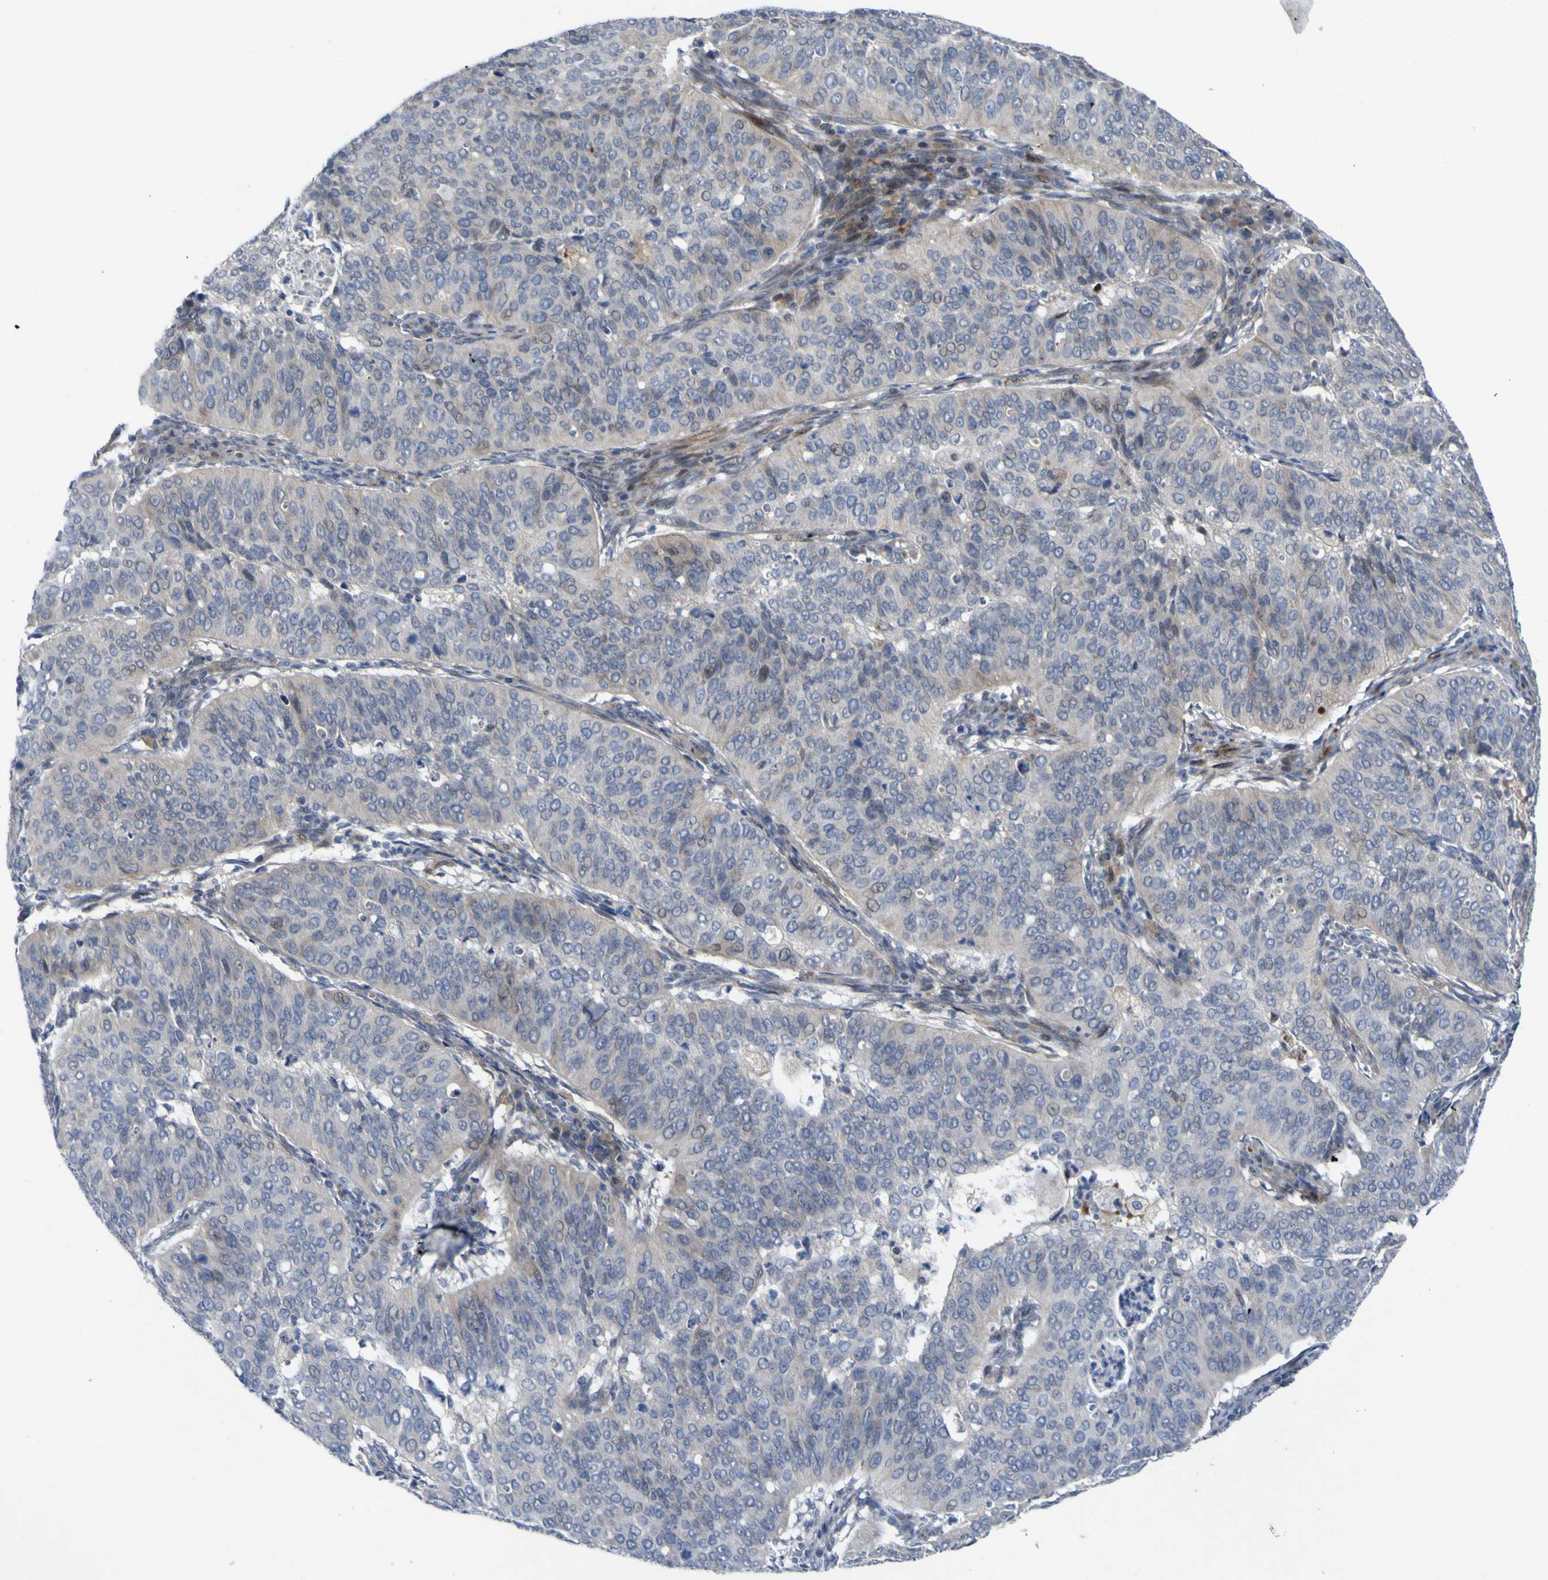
{"staining": {"intensity": "negative", "quantity": "none", "location": "none"}, "tissue": "cervical cancer", "cell_type": "Tumor cells", "image_type": "cancer", "snomed": [{"axis": "morphology", "description": "Normal tissue, NOS"}, {"axis": "morphology", "description": "Squamous cell carcinoma, NOS"}, {"axis": "topography", "description": "Cervix"}], "caption": "The IHC image has no significant positivity in tumor cells of cervical squamous cell carcinoma tissue.", "gene": "NAV1", "patient": {"sex": "female", "age": 39}}